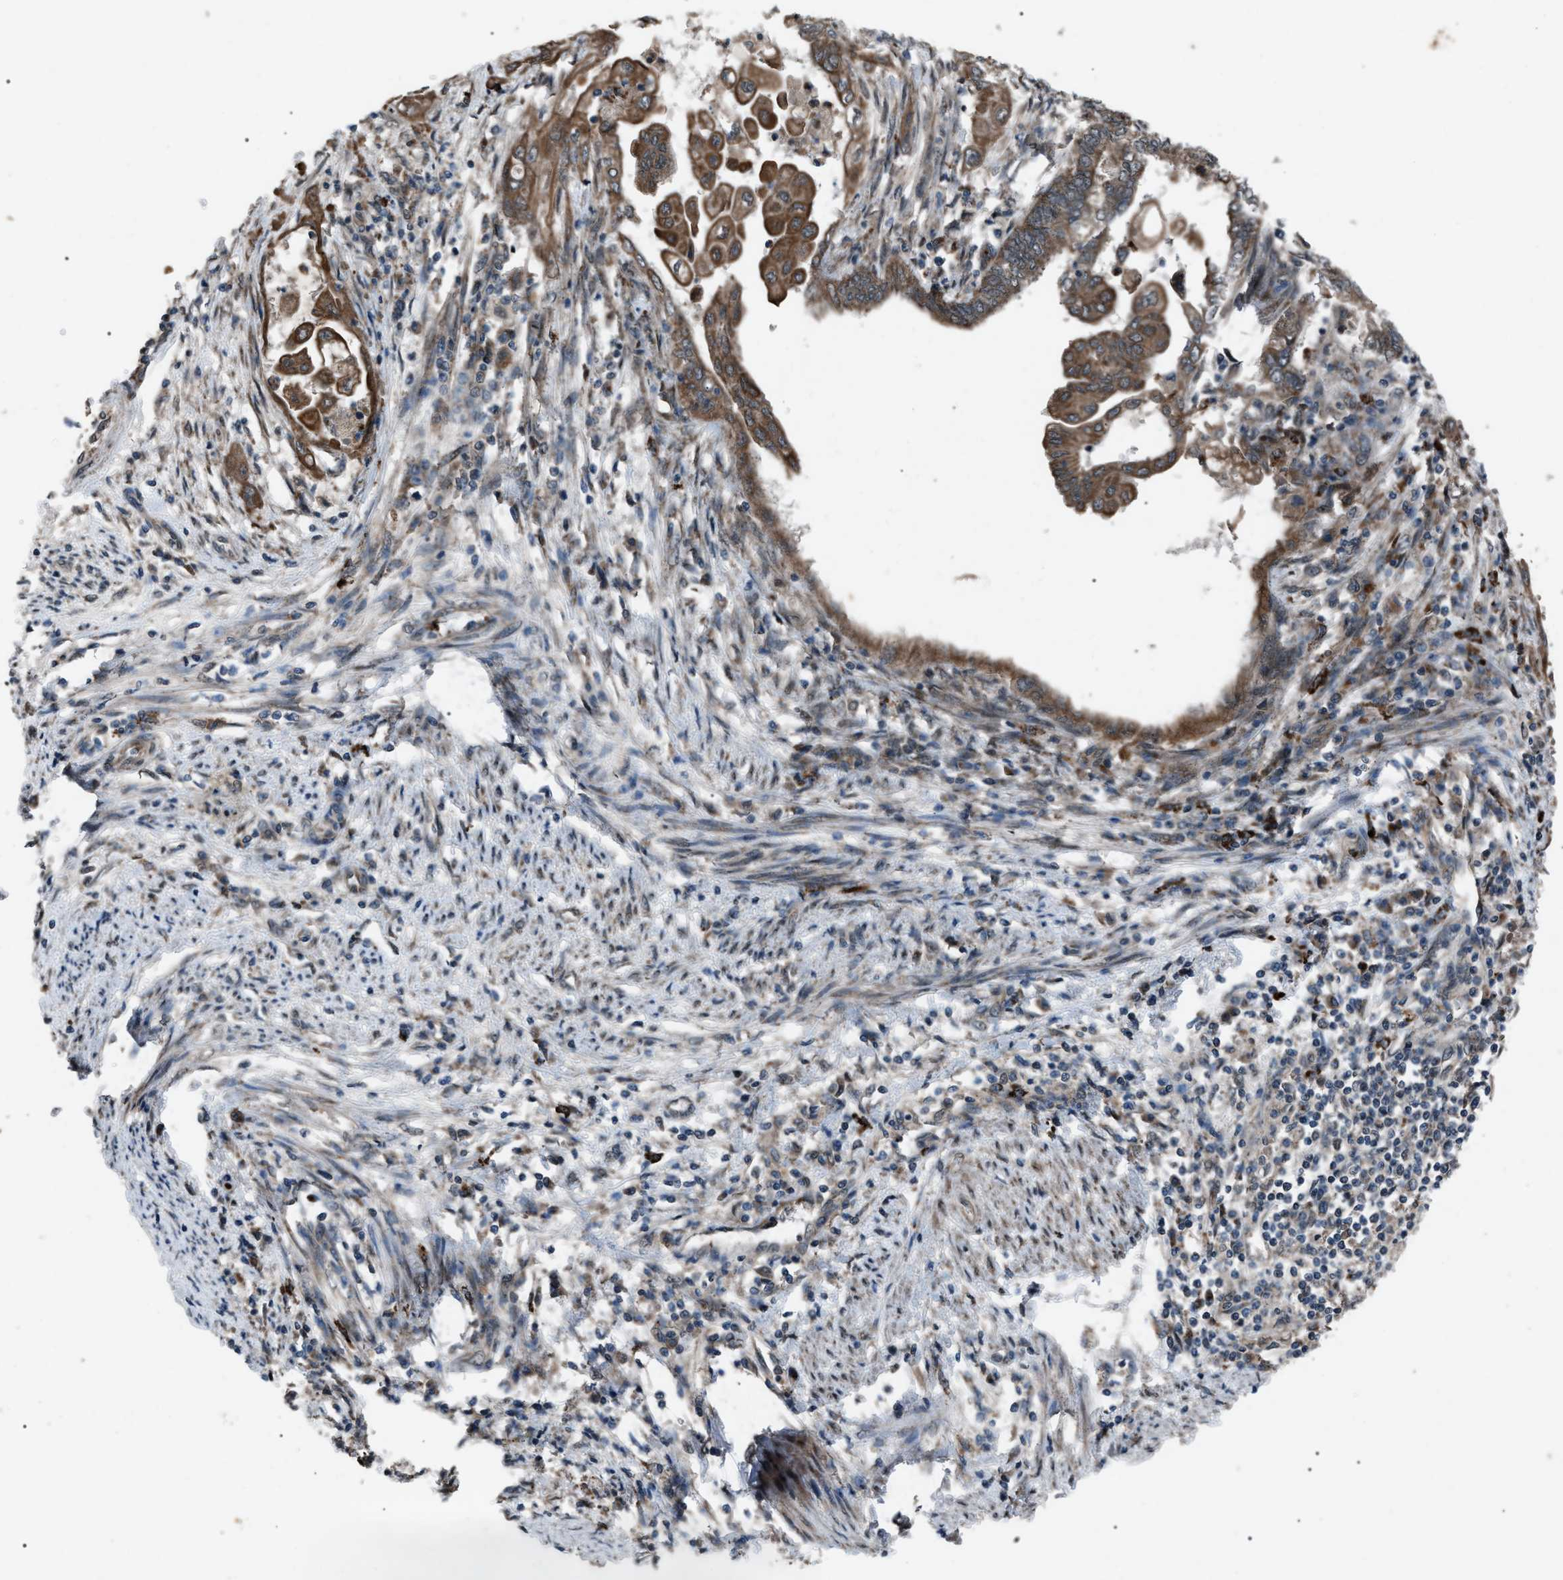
{"staining": {"intensity": "moderate", "quantity": ">75%", "location": "cytoplasmic/membranous"}, "tissue": "endometrial cancer", "cell_type": "Tumor cells", "image_type": "cancer", "snomed": [{"axis": "morphology", "description": "Adenocarcinoma, NOS"}, {"axis": "topography", "description": "Uterus"}, {"axis": "topography", "description": "Endometrium"}], "caption": "A high-resolution histopathology image shows immunohistochemistry staining of adenocarcinoma (endometrial), which reveals moderate cytoplasmic/membranous expression in about >75% of tumor cells.", "gene": "ZFAND2A", "patient": {"sex": "female", "age": 70}}